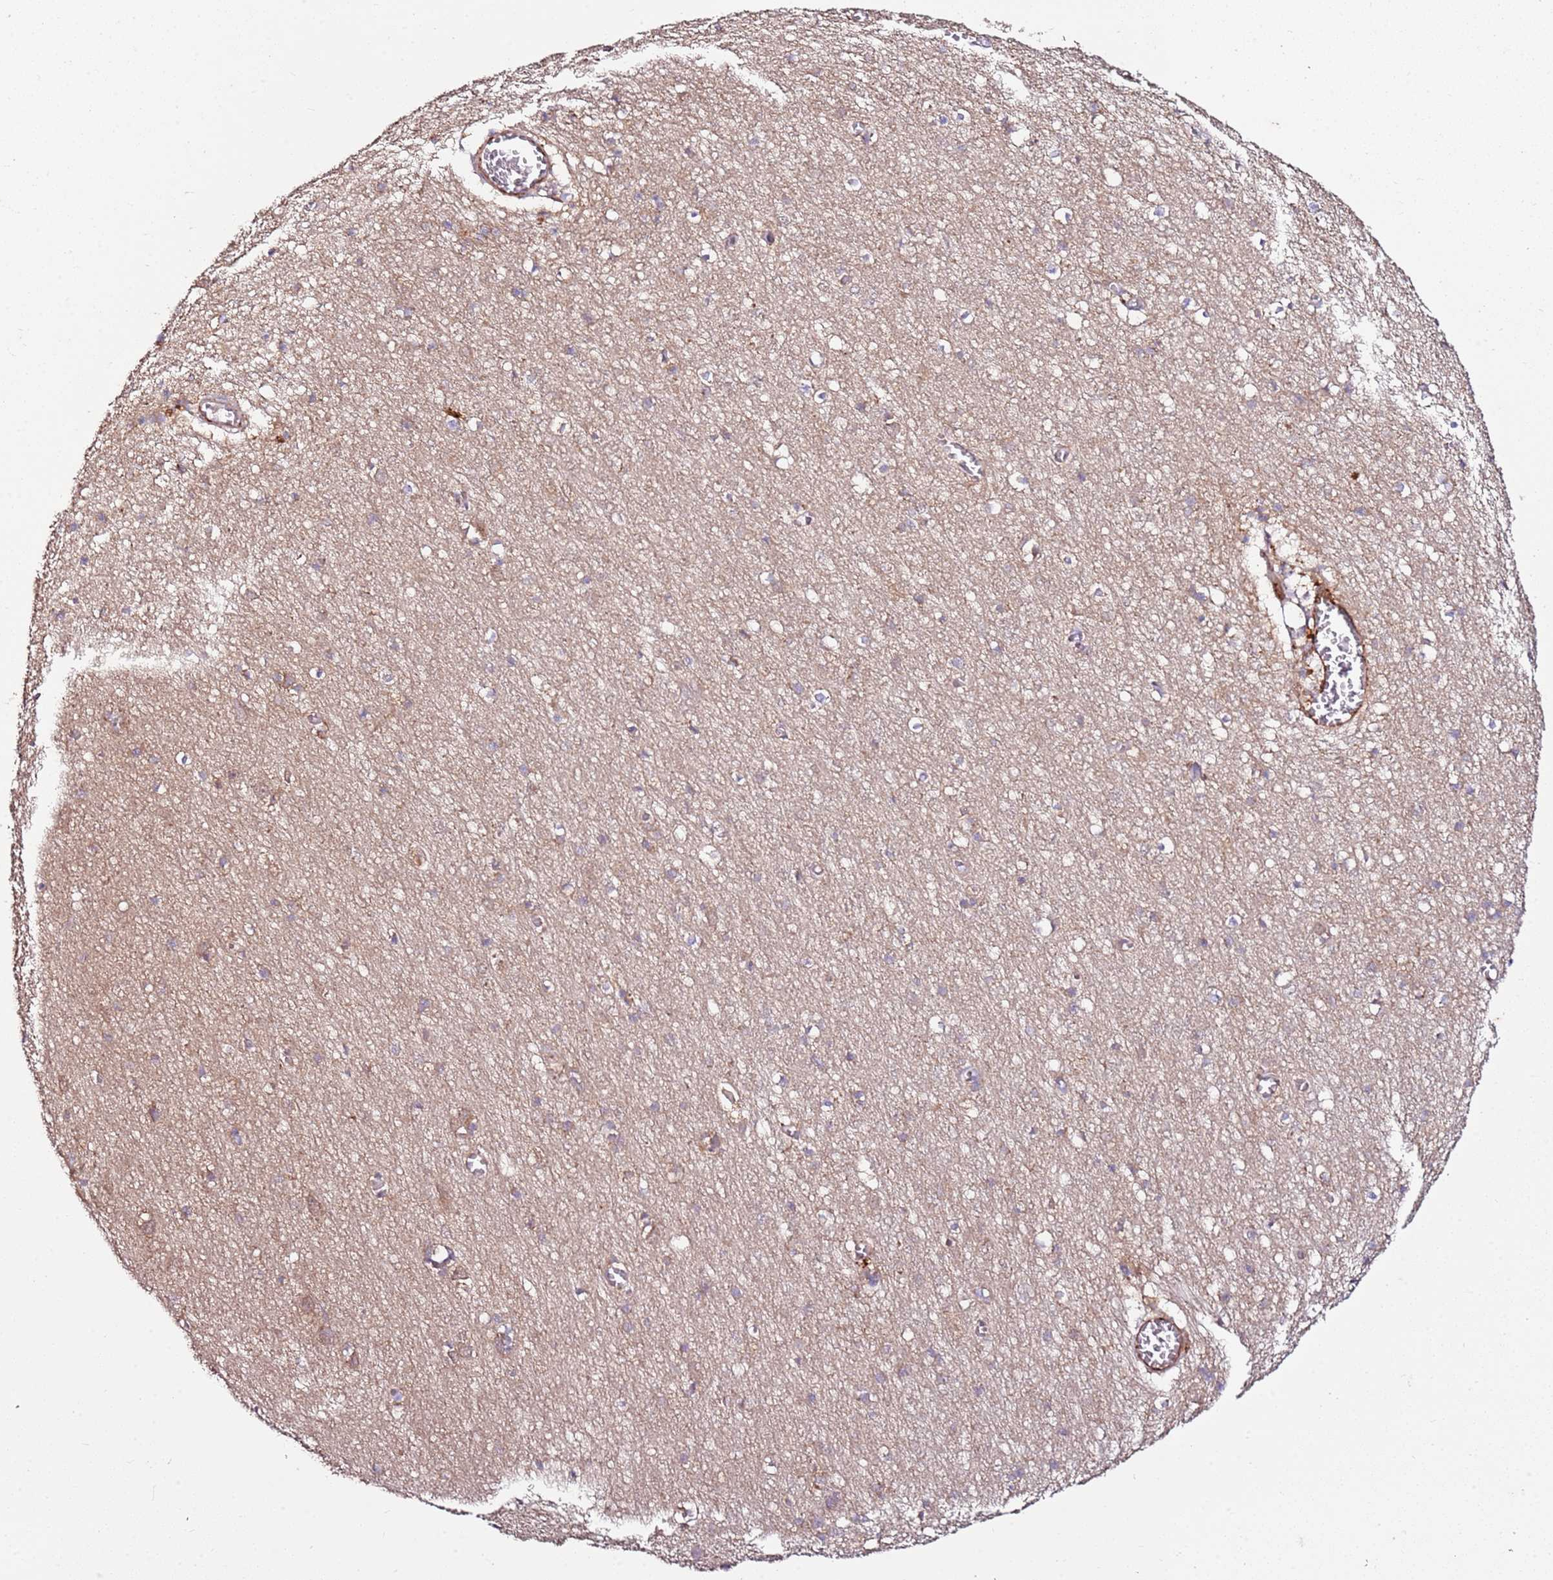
{"staining": {"intensity": "moderate", "quantity": "25%-75%", "location": "cytoplasmic/membranous"}, "tissue": "cerebral cortex", "cell_type": "Endothelial cells", "image_type": "normal", "snomed": [{"axis": "morphology", "description": "Normal tissue, NOS"}, {"axis": "topography", "description": "Cerebral cortex"}], "caption": "Protein staining demonstrates moderate cytoplasmic/membranous expression in about 25%-75% of endothelial cells in unremarkable cerebral cortex.", "gene": "KRTAP21", "patient": {"sex": "female", "age": 64}}